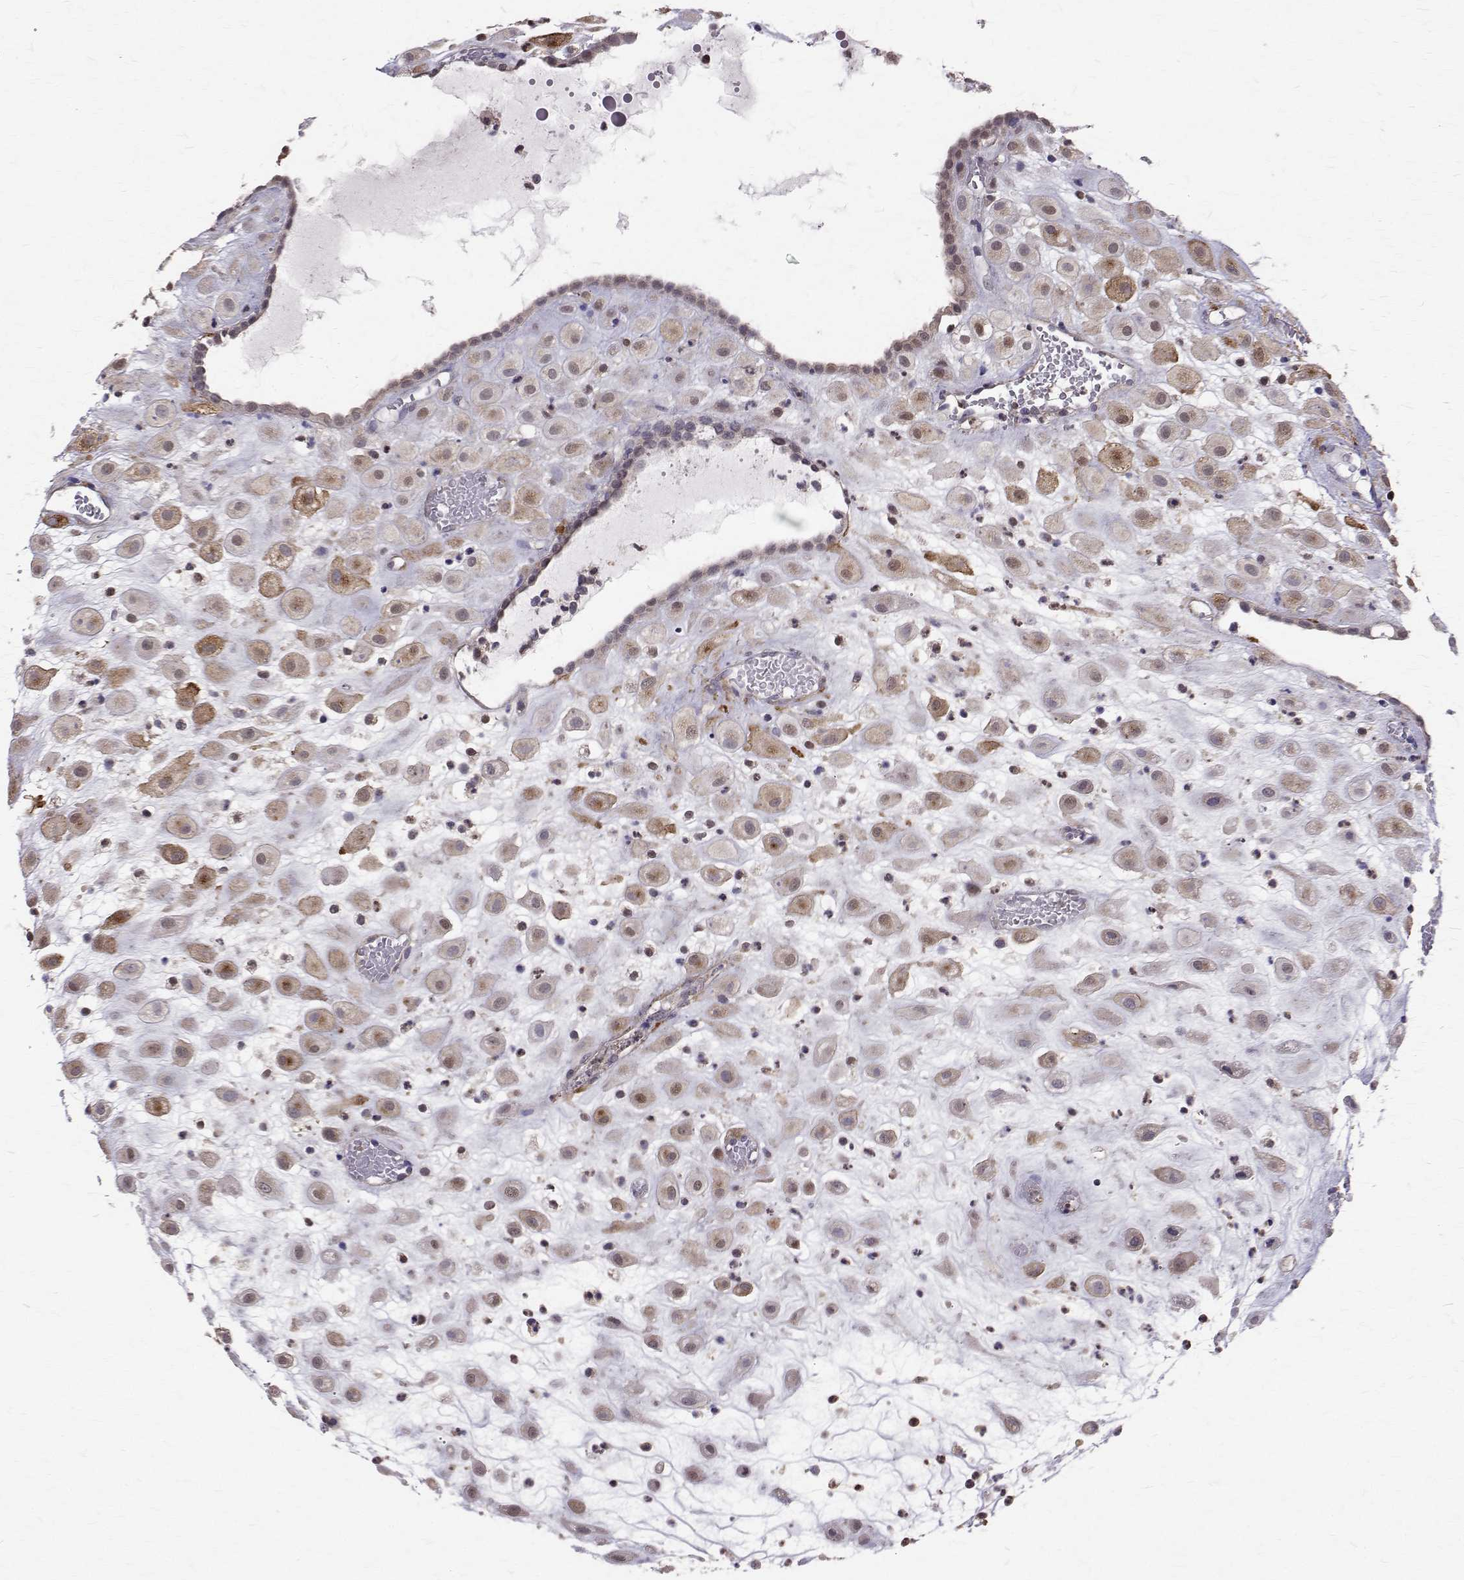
{"staining": {"intensity": "moderate", "quantity": "25%-75%", "location": "cytoplasmic/membranous,nuclear"}, "tissue": "placenta", "cell_type": "Decidual cells", "image_type": "normal", "snomed": [{"axis": "morphology", "description": "Normal tissue, NOS"}, {"axis": "topography", "description": "Placenta"}], "caption": "Brown immunohistochemical staining in unremarkable human placenta reveals moderate cytoplasmic/membranous,nuclear staining in about 25%-75% of decidual cells. (IHC, brightfield microscopy, high magnification).", "gene": "CCDC89", "patient": {"sex": "female", "age": 24}}